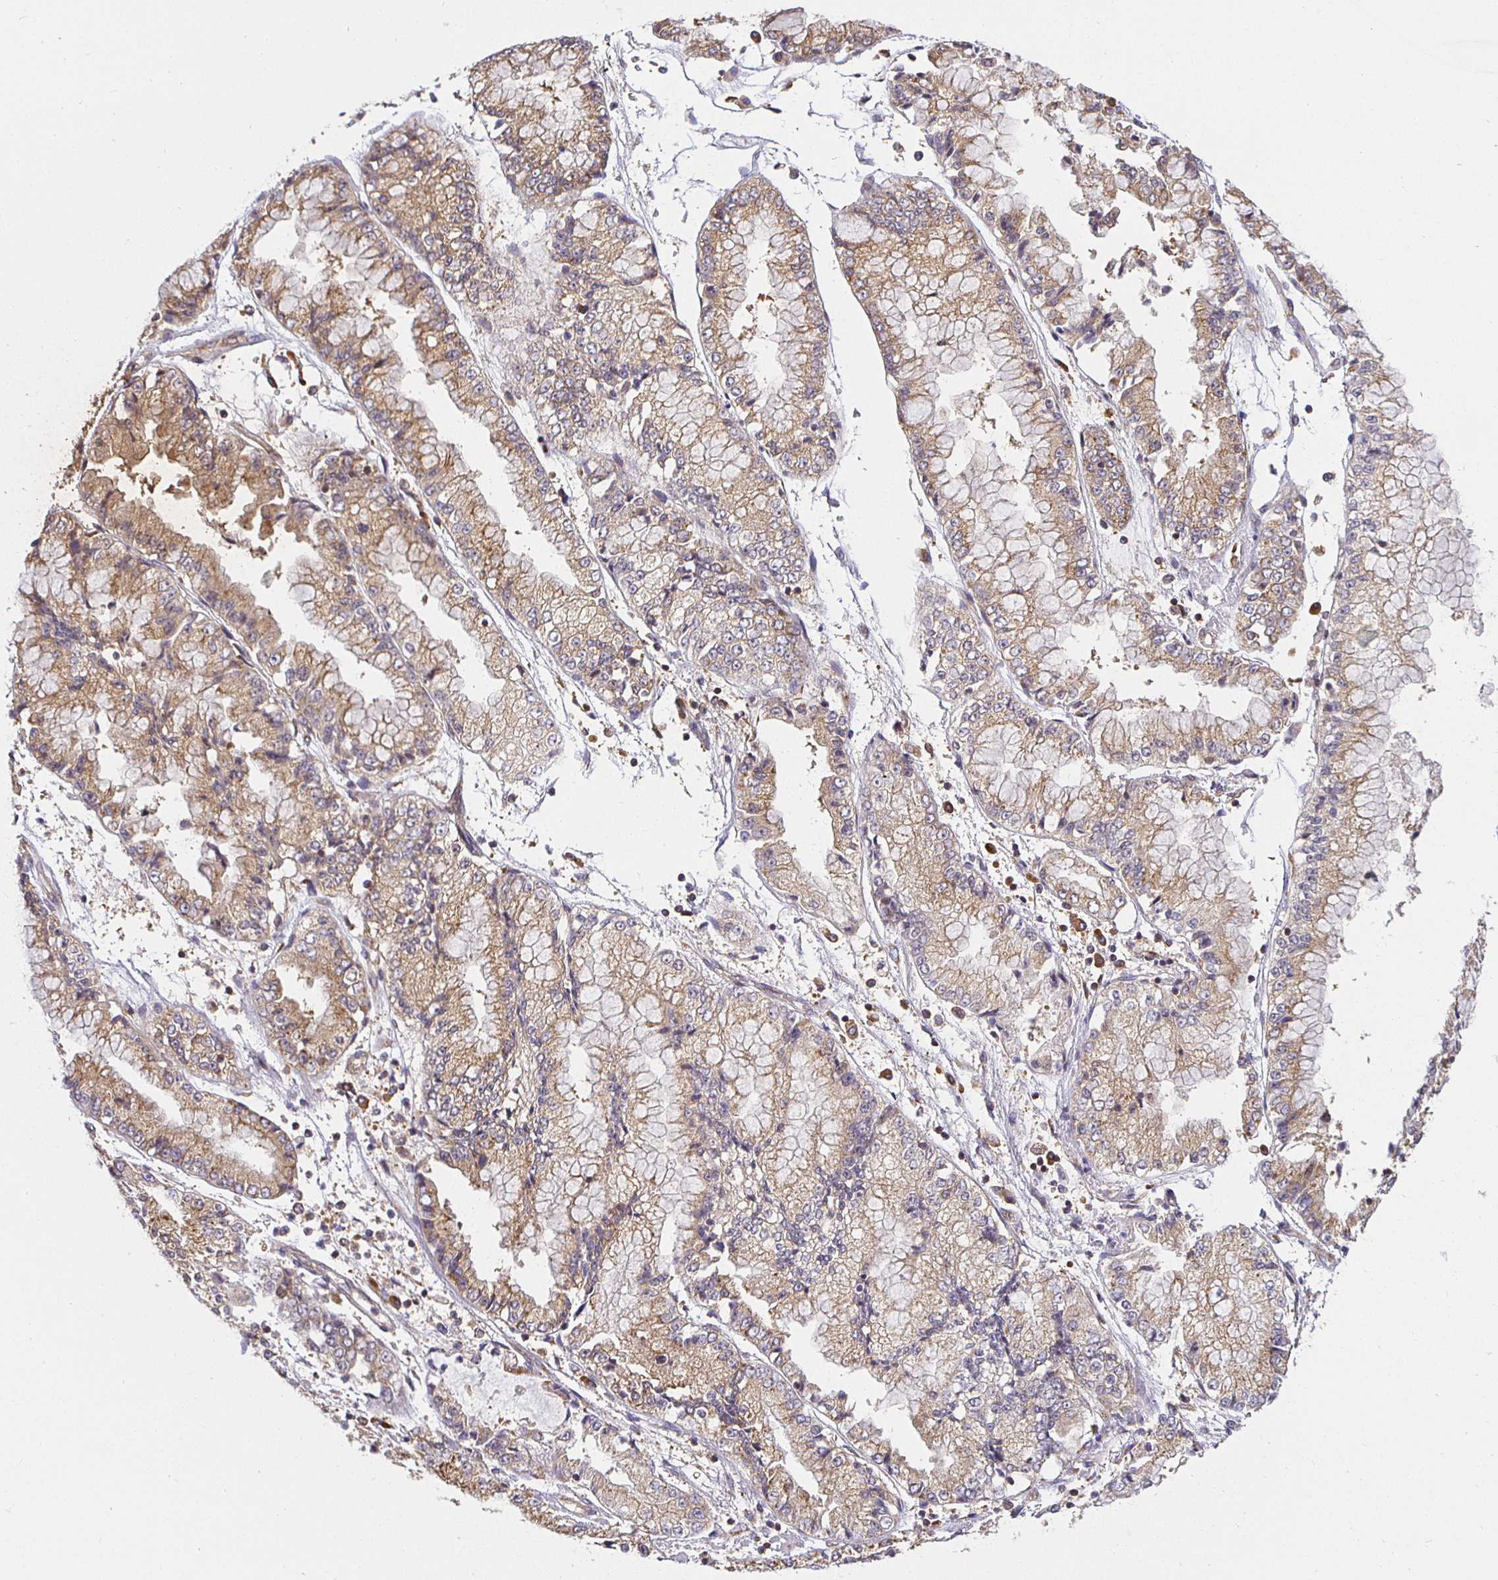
{"staining": {"intensity": "weak", "quantity": ">75%", "location": "cytoplasmic/membranous"}, "tissue": "stomach cancer", "cell_type": "Tumor cells", "image_type": "cancer", "snomed": [{"axis": "morphology", "description": "Adenocarcinoma, NOS"}, {"axis": "topography", "description": "Stomach, upper"}], "caption": "A brown stain shows weak cytoplasmic/membranous positivity of a protein in stomach cancer (adenocarcinoma) tumor cells.", "gene": "IRAK1", "patient": {"sex": "female", "age": 74}}